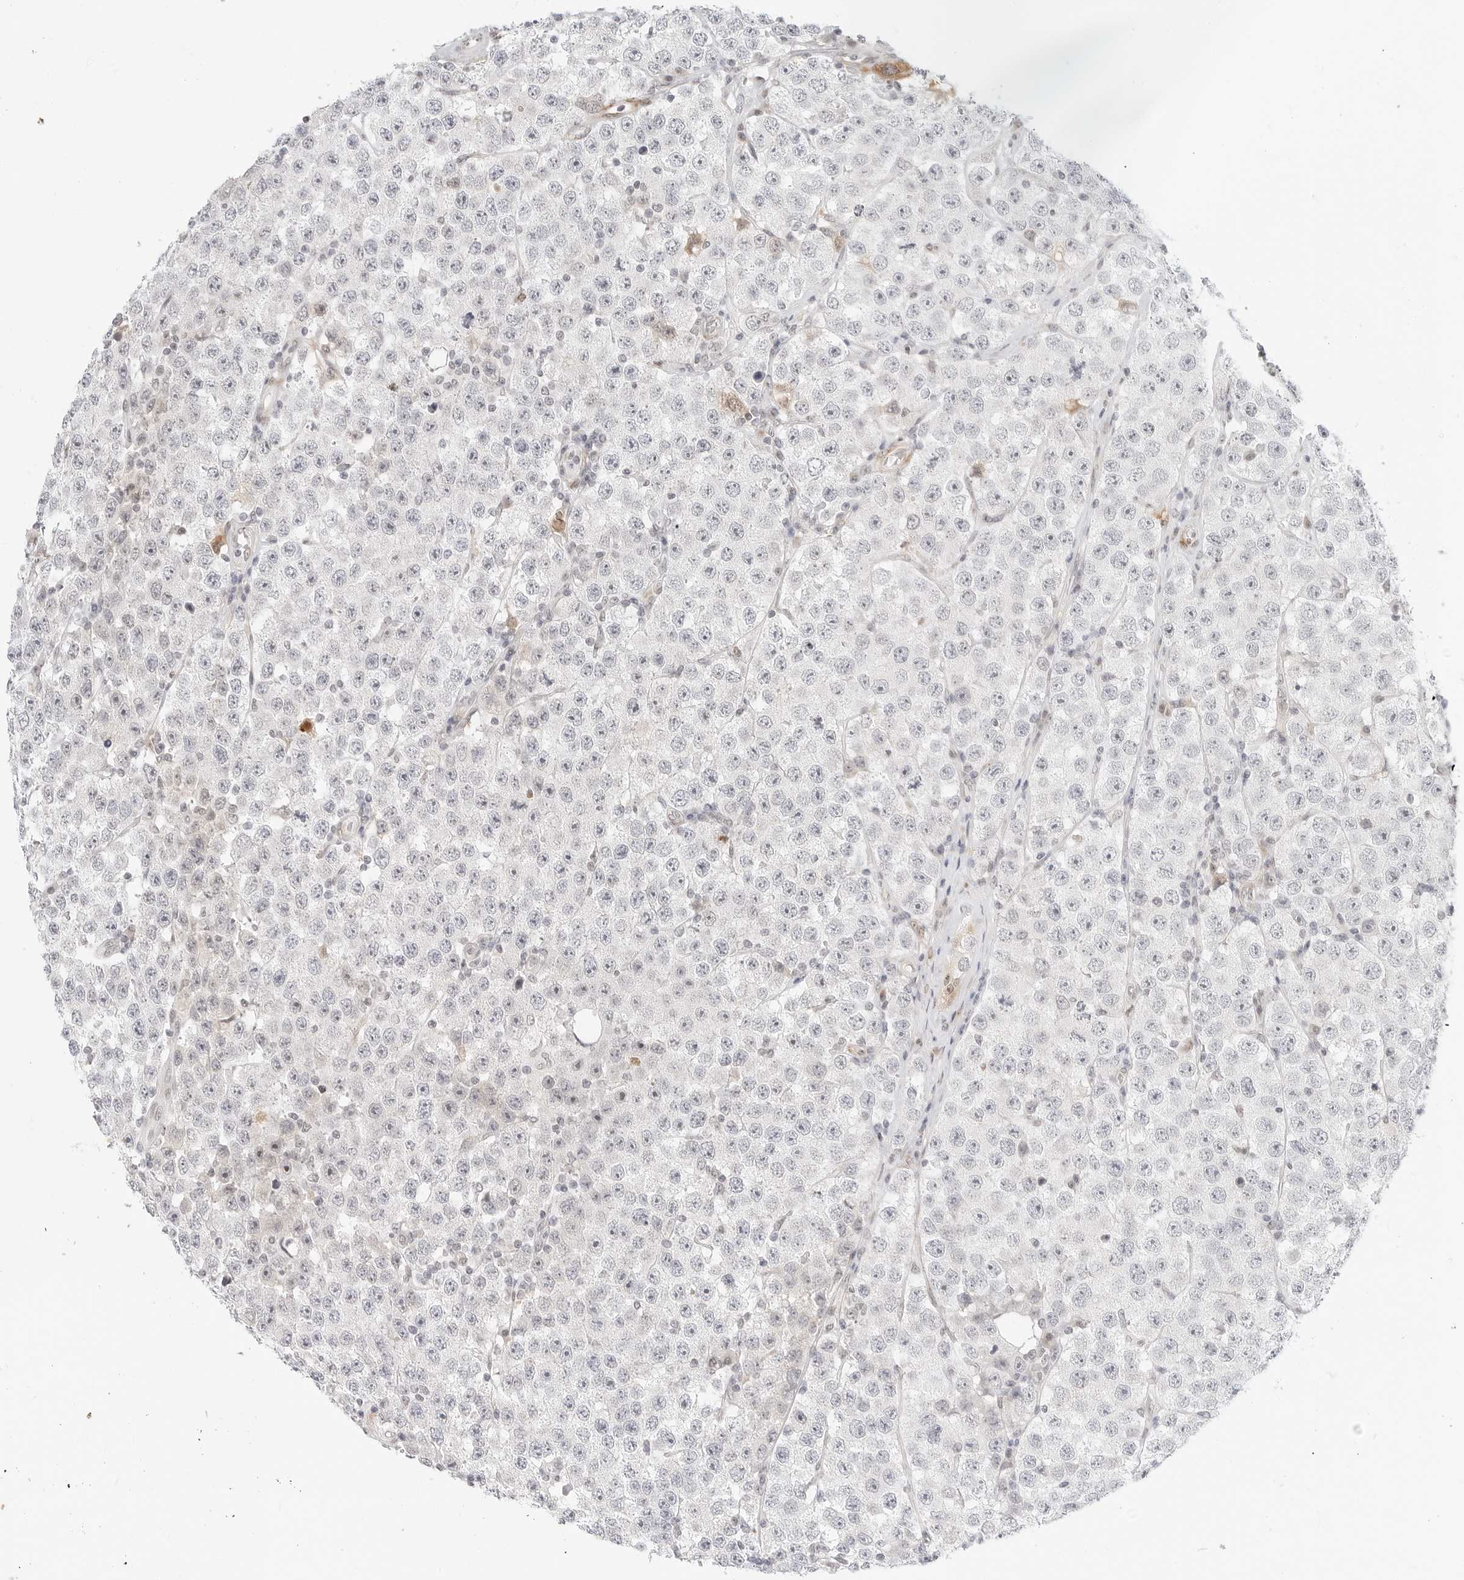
{"staining": {"intensity": "negative", "quantity": "none", "location": "none"}, "tissue": "testis cancer", "cell_type": "Tumor cells", "image_type": "cancer", "snomed": [{"axis": "morphology", "description": "Seminoma, NOS"}, {"axis": "topography", "description": "Testis"}], "caption": "There is no significant staining in tumor cells of testis seminoma. (DAB (3,3'-diaminobenzidine) IHC visualized using brightfield microscopy, high magnification).", "gene": "HIPK3", "patient": {"sex": "male", "age": 28}}